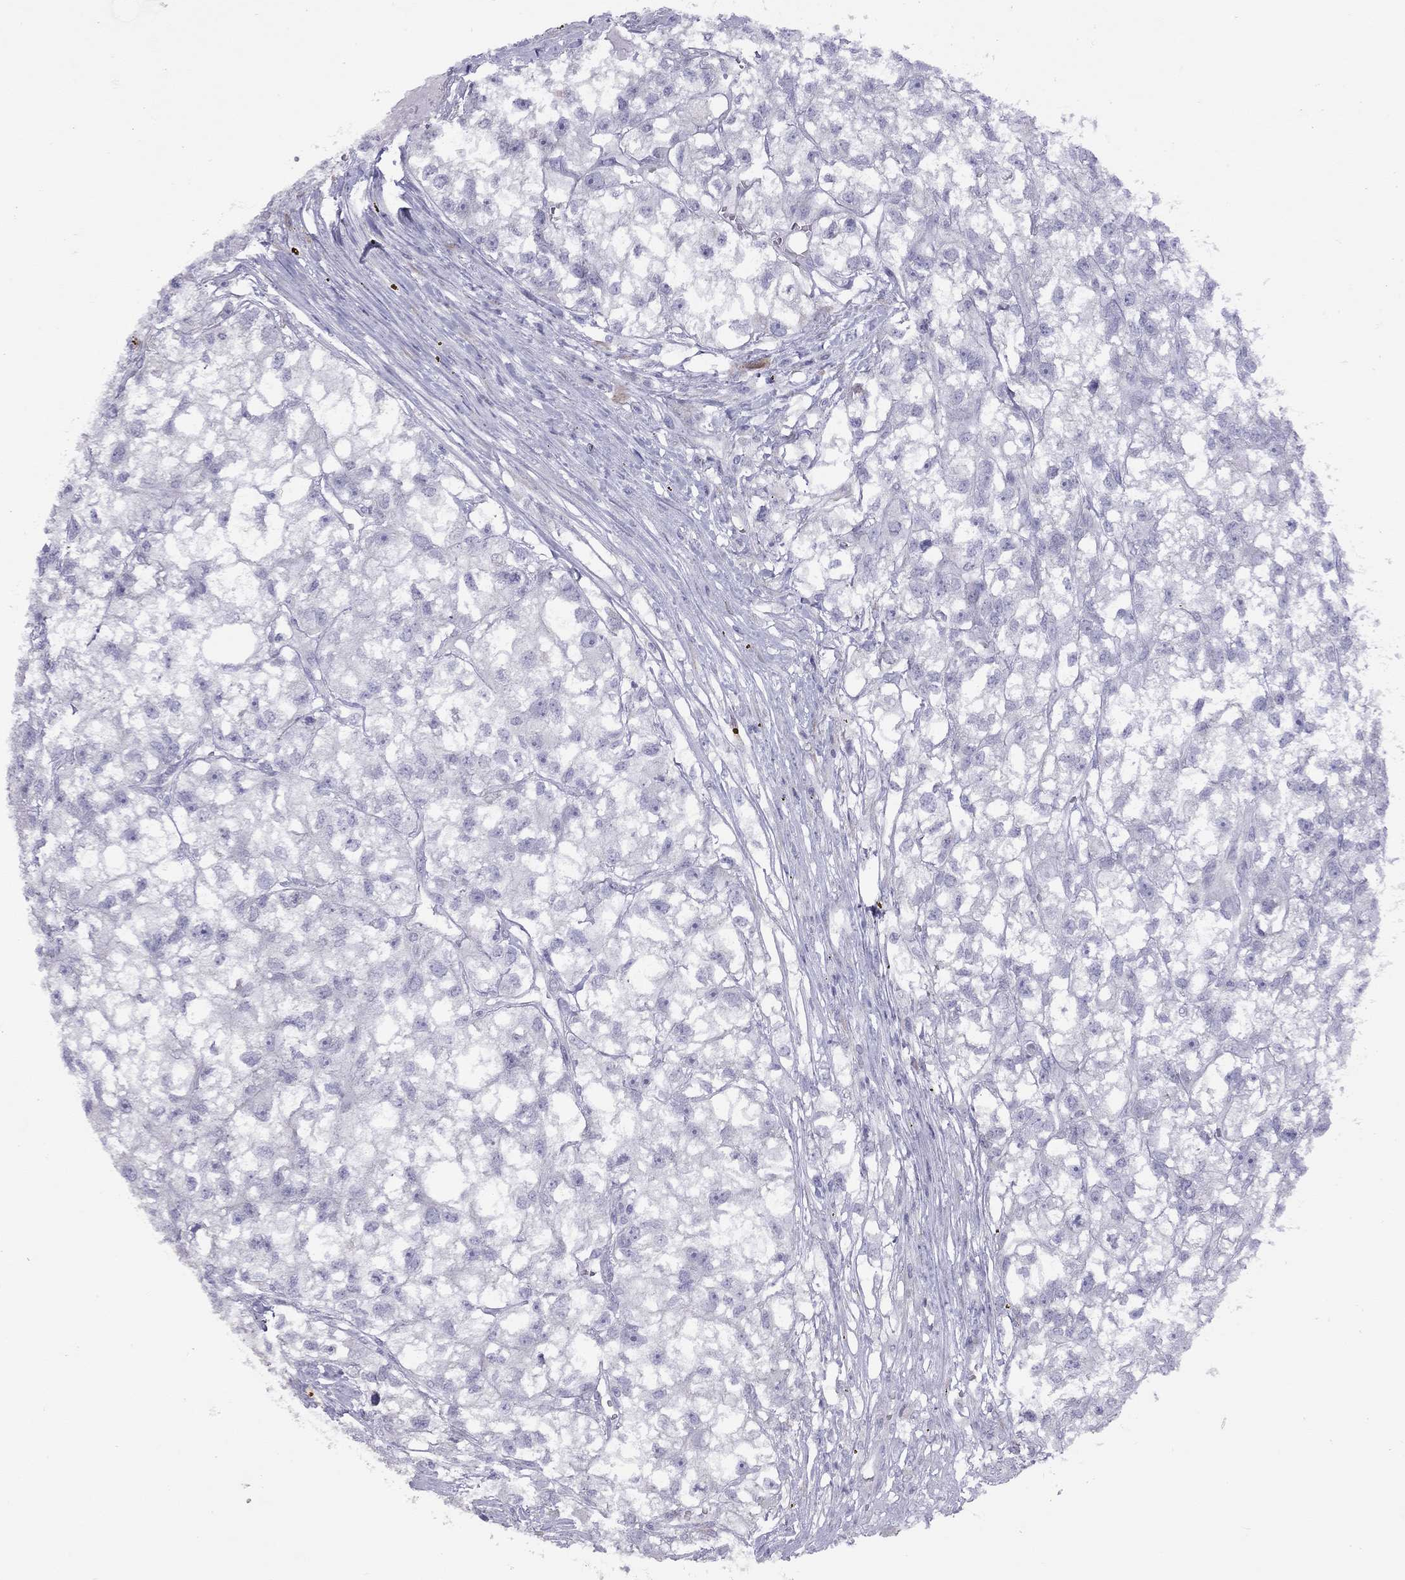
{"staining": {"intensity": "negative", "quantity": "none", "location": "none"}, "tissue": "renal cancer", "cell_type": "Tumor cells", "image_type": "cancer", "snomed": [{"axis": "morphology", "description": "Adenocarcinoma, NOS"}, {"axis": "topography", "description": "Kidney"}], "caption": "A photomicrograph of renal adenocarcinoma stained for a protein reveals no brown staining in tumor cells. (DAB (3,3'-diaminobenzidine) IHC with hematoxylin counter stain).", "gene": "CPNE4", "patient": {"sex": "male", "age": 56}}